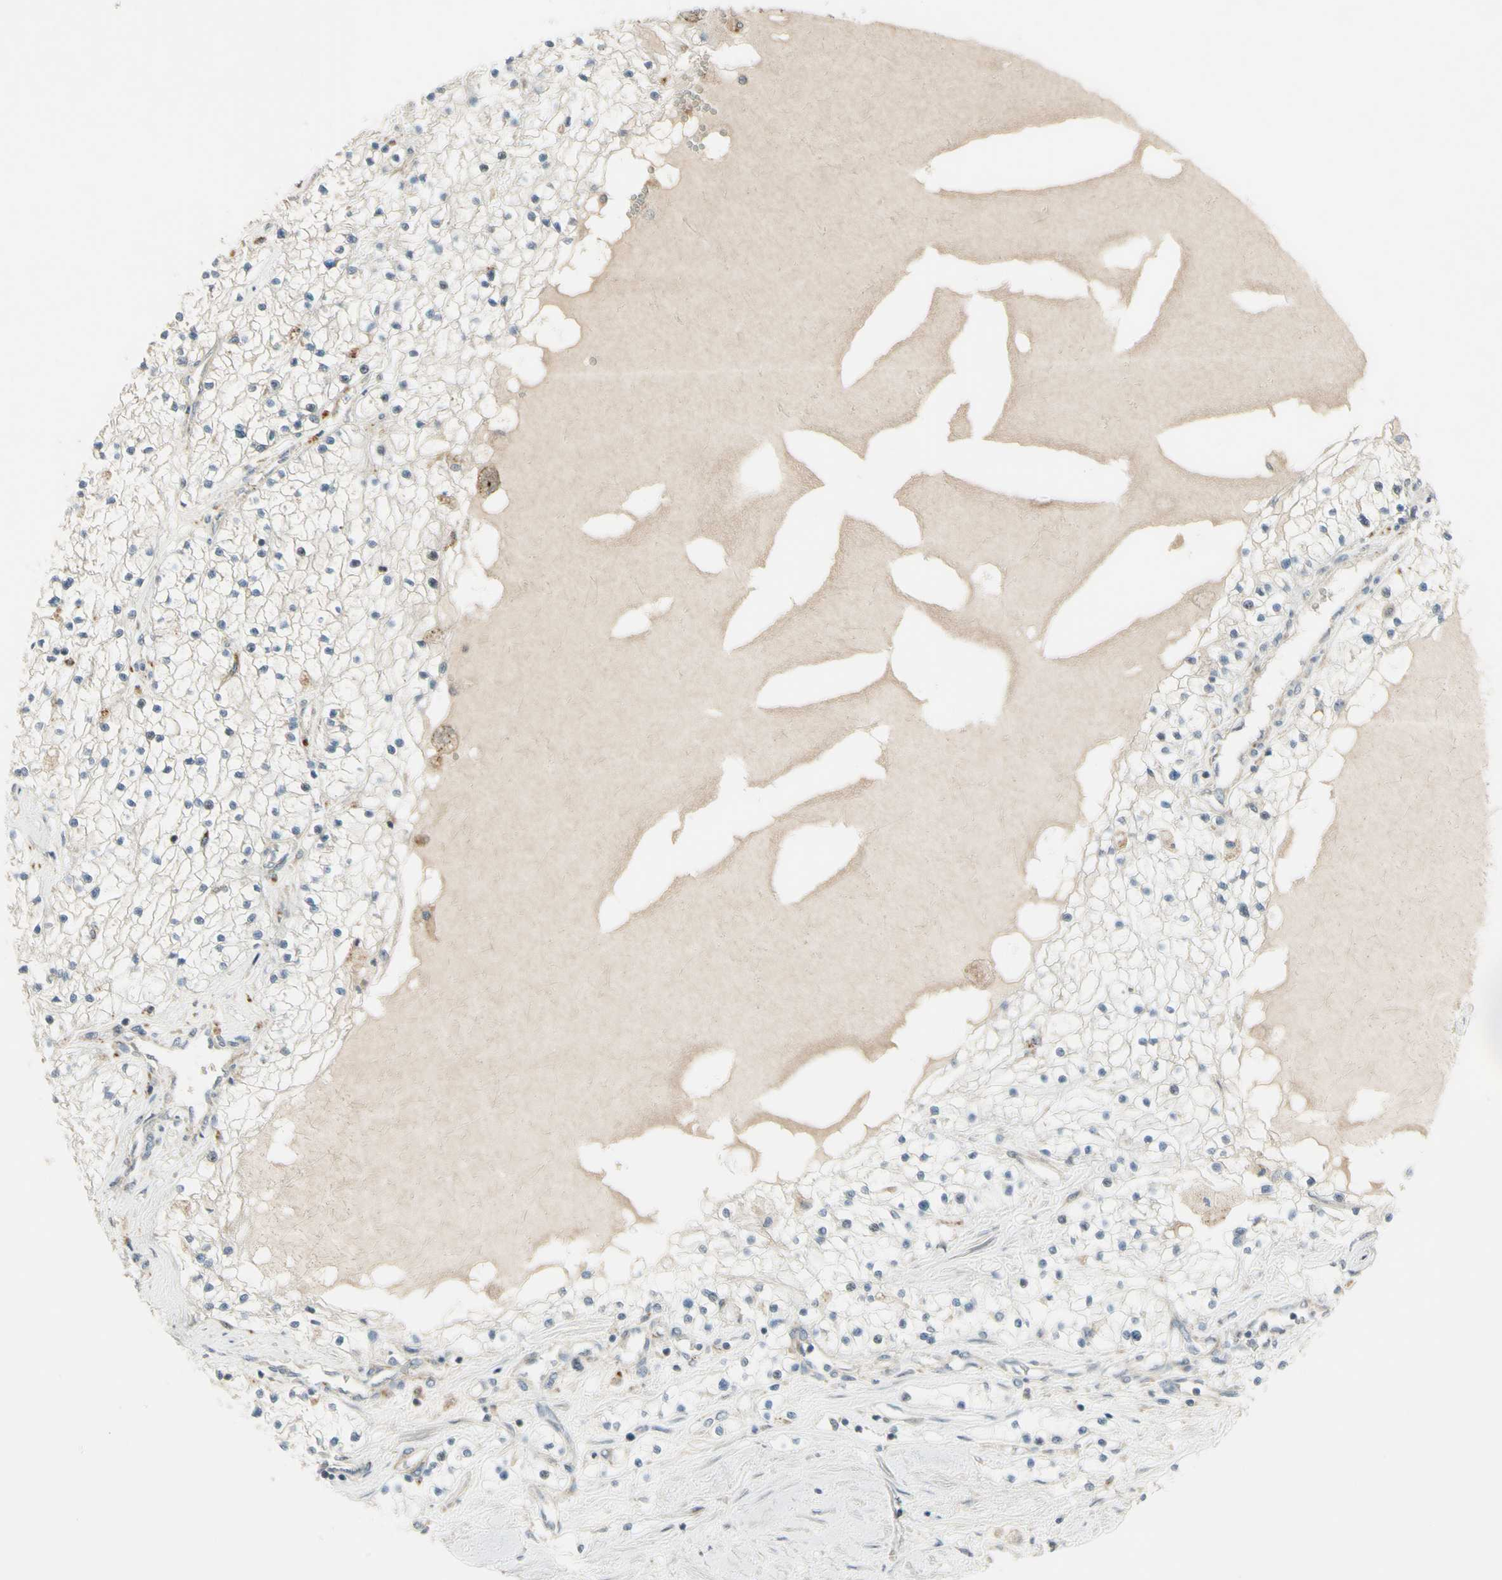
{"staining": {"intensity": "negative", "quantity": "none", "location": "none"}, "tissue": "renal cancer", "cell_type": "Tumor cells", "image_type": "cancer", "snomed": [{"axis": "morphology", "description": "Adenocarcinoma, NOS"}, {"axis": "topography", "description": "Kidney"}], "caption": "Tumor cells show no significant protein positivity in adenocarcinoma (renal). (DAB immunohistochemistry with hematoxylin counter stain).", "gene": "NDFIP1", "patient": {"sex": "male", "age": 68}}